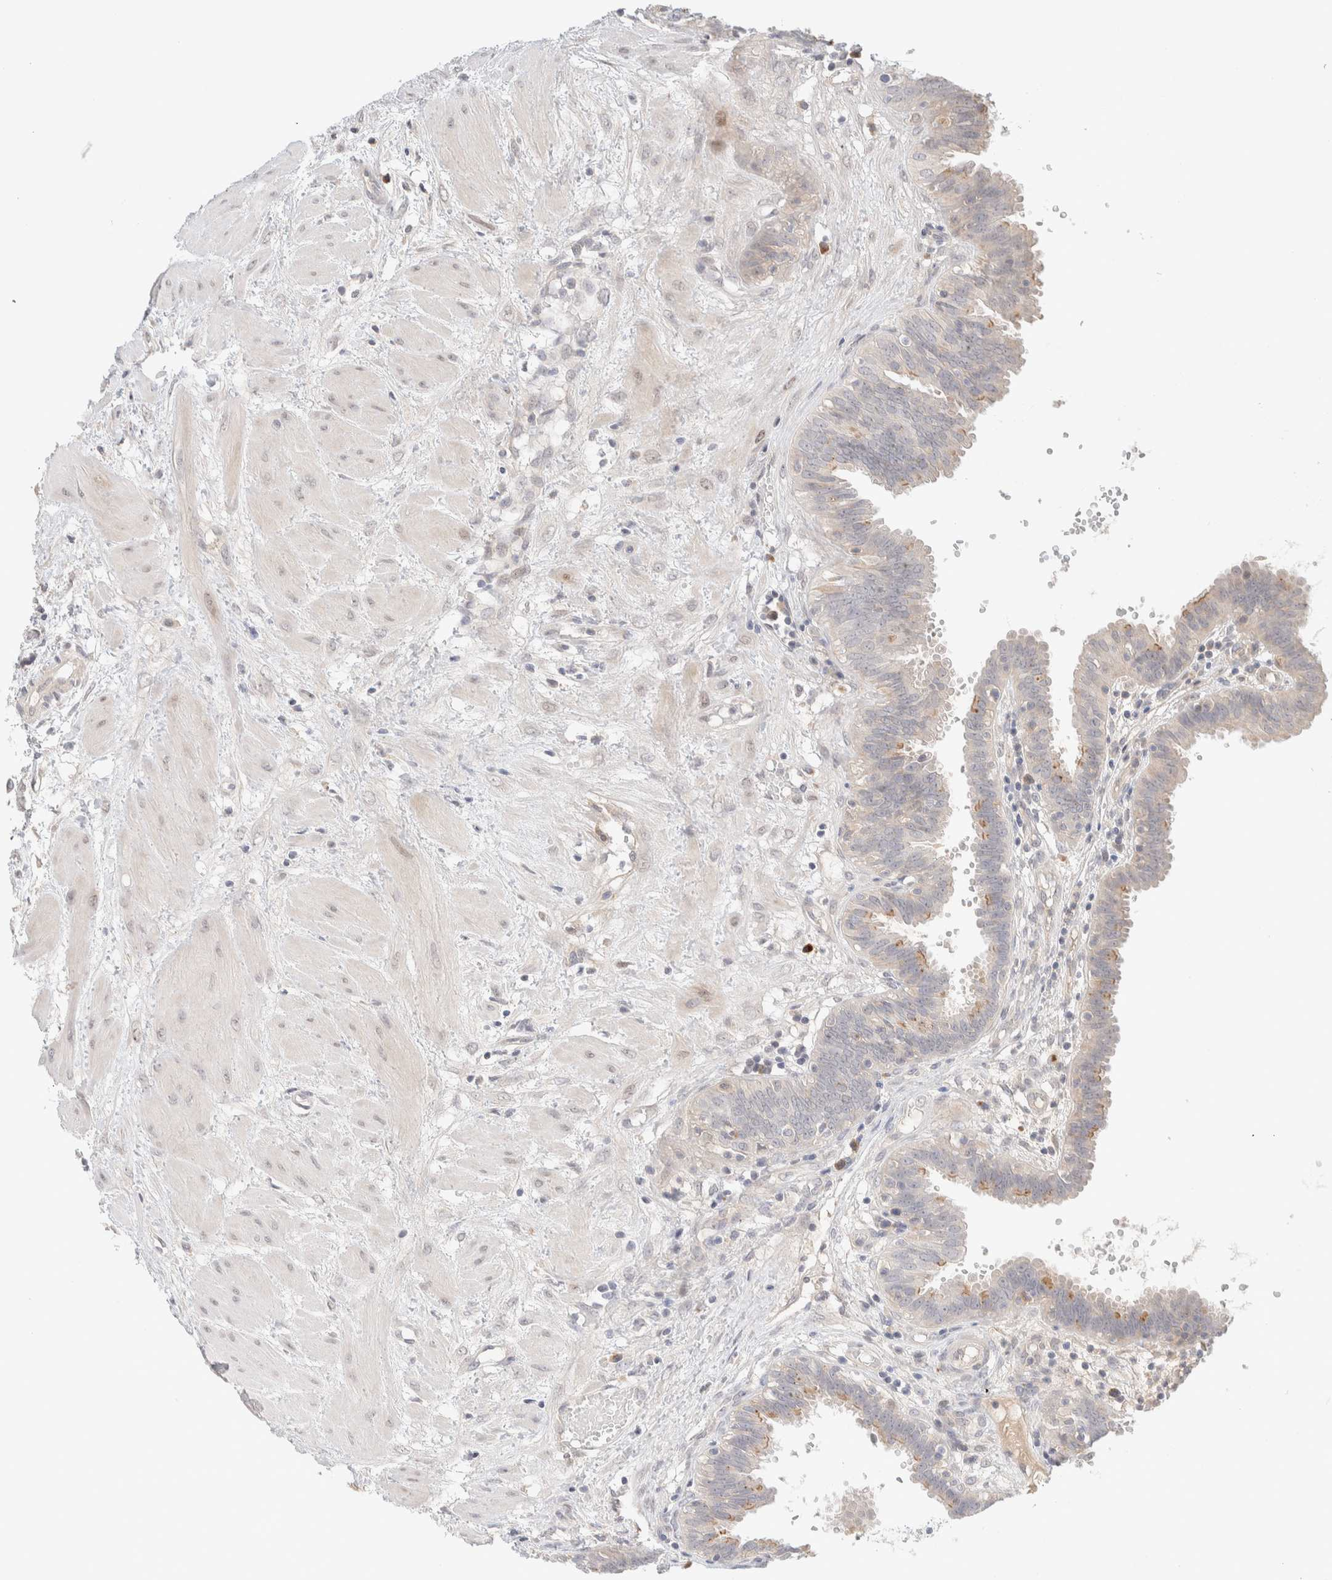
{"staining": {"intensity": "weak", "quantity": "25%-75%", "location": "cytoplasmic/membranous"}, "tissue": "fallopian tube", "cell_type": "Glandular cells", "image_type": "normal", "snomed": [{"axis": "morphology", "description": "Normal tissue, NOS"}, {"axis": "topography", "description": "Fallopian tube"}, {"axis": "topography", "description": "Placenta"}], "caption": "Glandular cells show weak cytoplasmic/membranous expression in approximately 25%-75% of cells in normal fallopian tube.", "gene": "CHKA", "patient": {"sex": "female", "age": 32}}